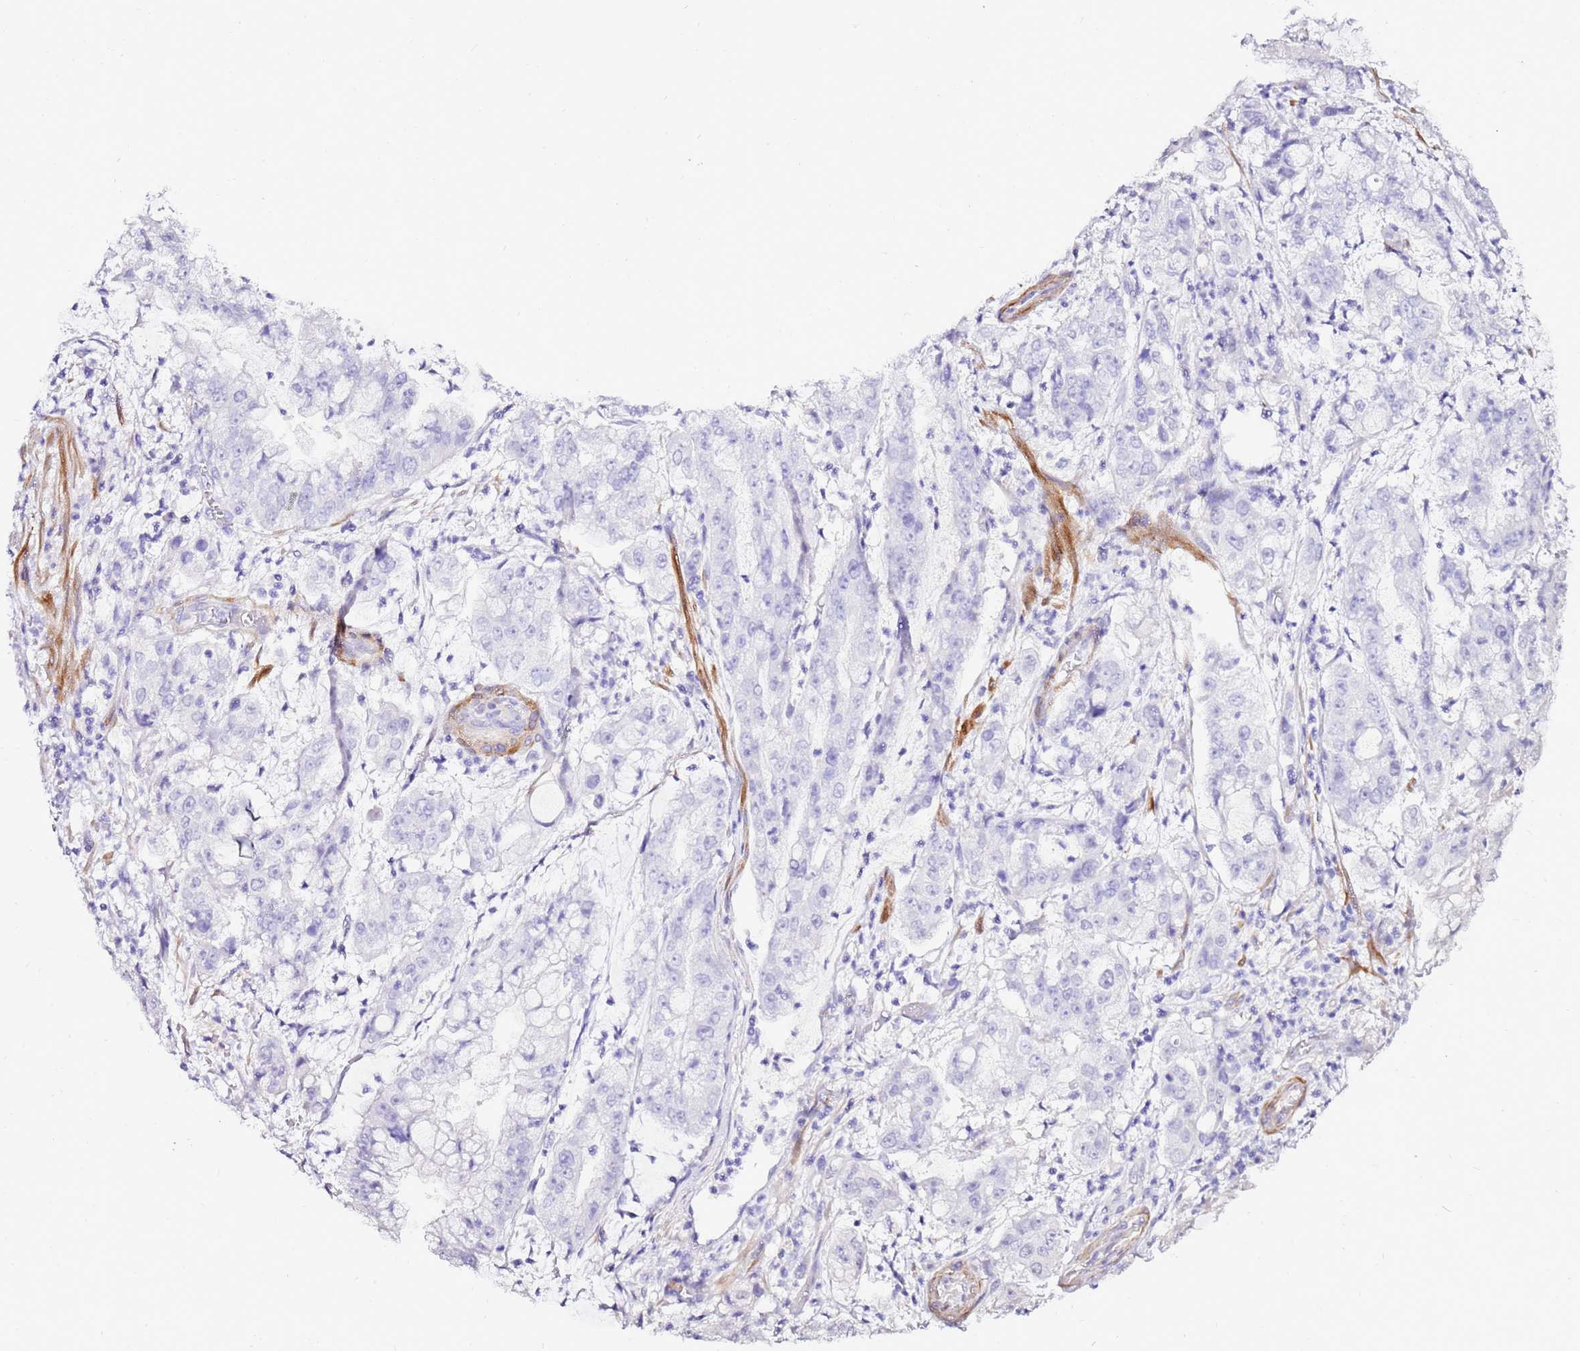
{"staining": {"intensity": "negative", "quantity": "none", "location": "none"}, "tissue": "stomach cancer", "cell_type": "Tumor cells", "image_type": "cancer", "snomed": [{"axis": "morphology", "description": "Adenocarcinoma, NOS"}, {"axis": "topography", "description": "Stomach"}], "caption": "The micrograph displays no staining of tumor cells in stomach cancer.", "gene": "ART5", "patient": {"sex": "male", "age": 76}}